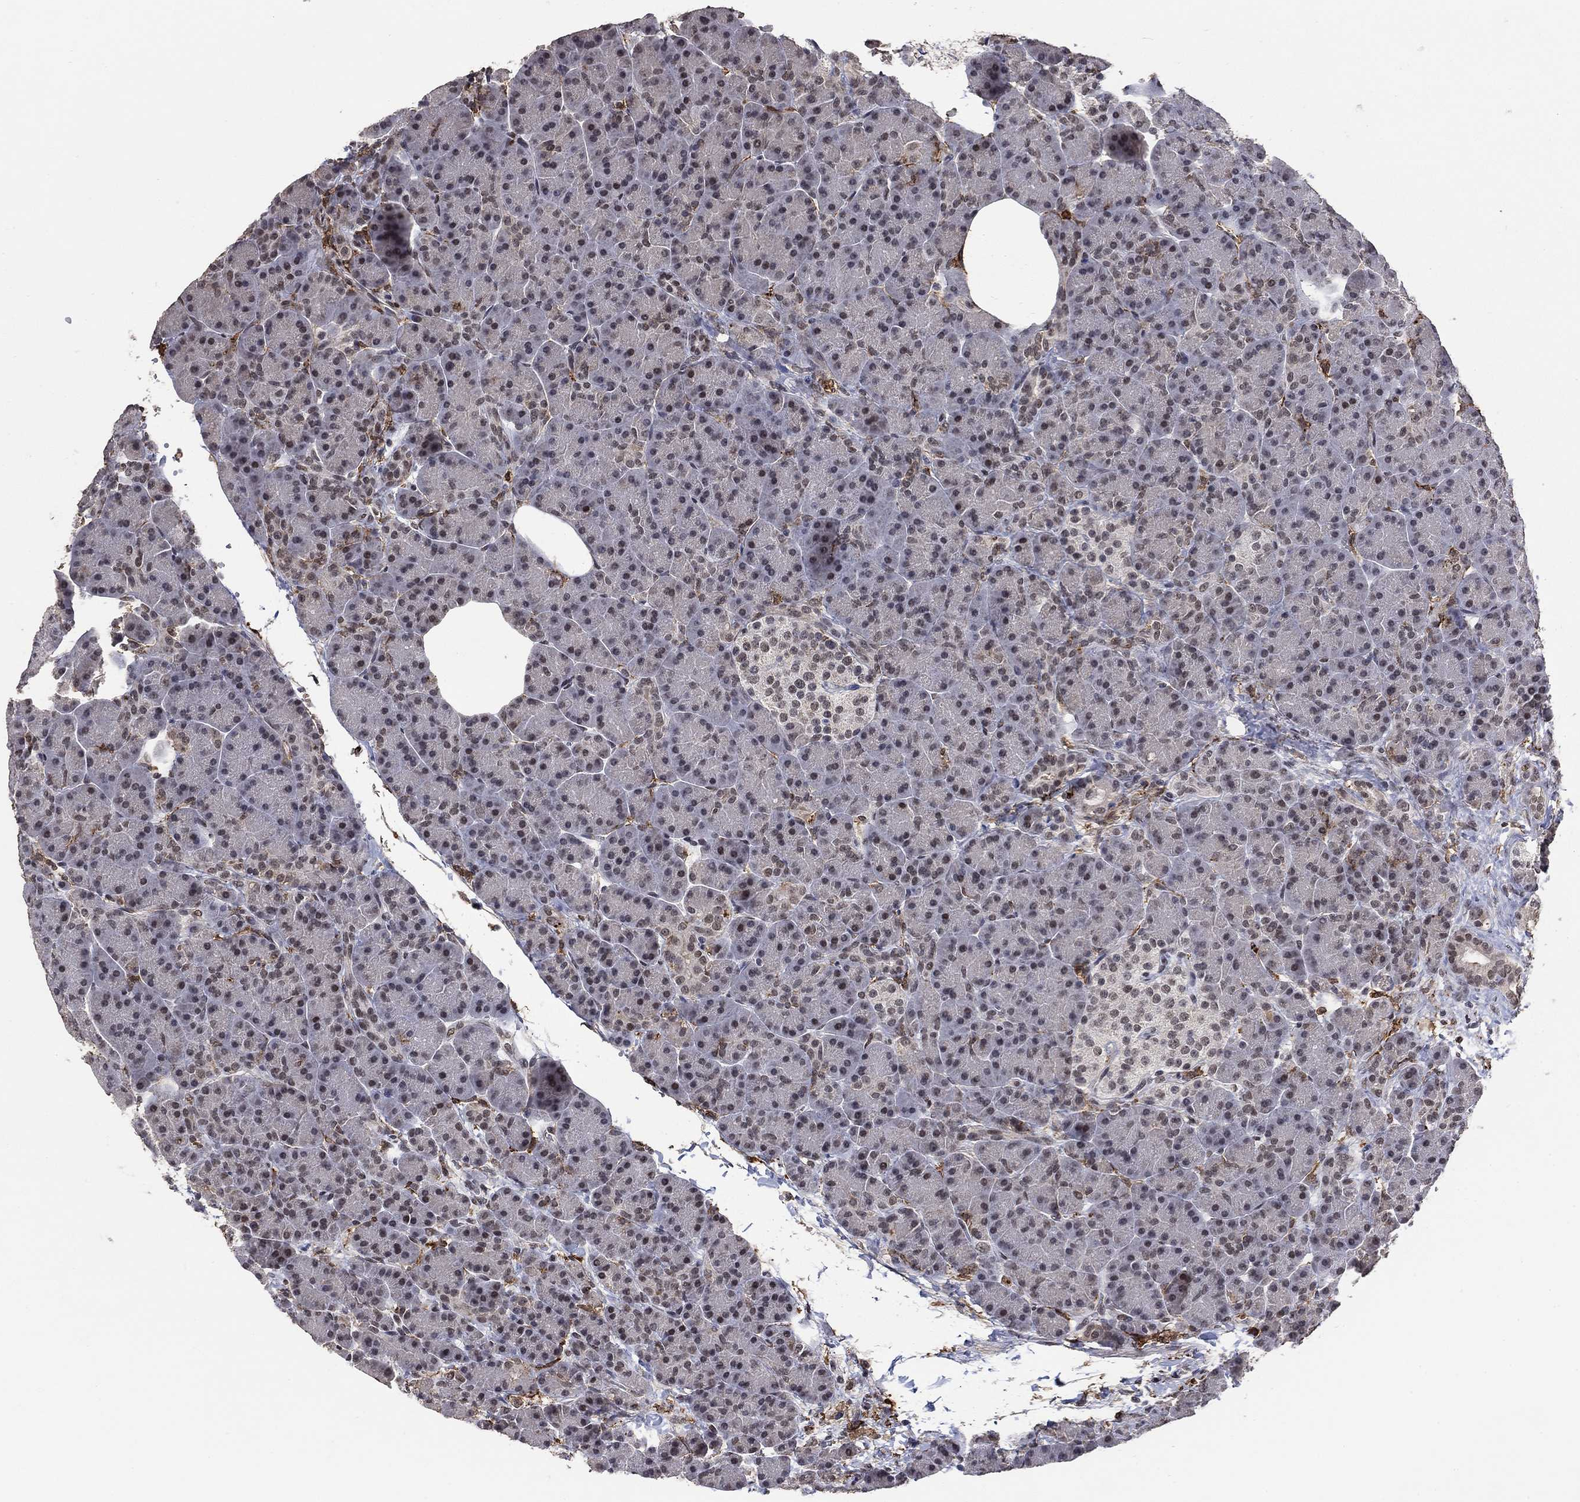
{"staining": {"intensity": "moderate", "quantity": "<25%", "location": "nuclear"}, "tissue": "pancreas", "cell_type": "Exocrine glandular cells", "image_type": "normal", "snomed": [{"axis": "morphology", "description": "Normal tissue, NOS"}, {"axis": "topography", "description": "Pancreas"}], "caption": "Immunohistochemistry micrograph of normal pancreas: pancreas stained using immunohistochemistry reveals low levels of moderate protein expression localized specifically in the nuclear of exocrine glandular cells, appearing as a nuclear brown color.", "gene": "GRIA3", "patient": {"sex": "female", "age": 63}}